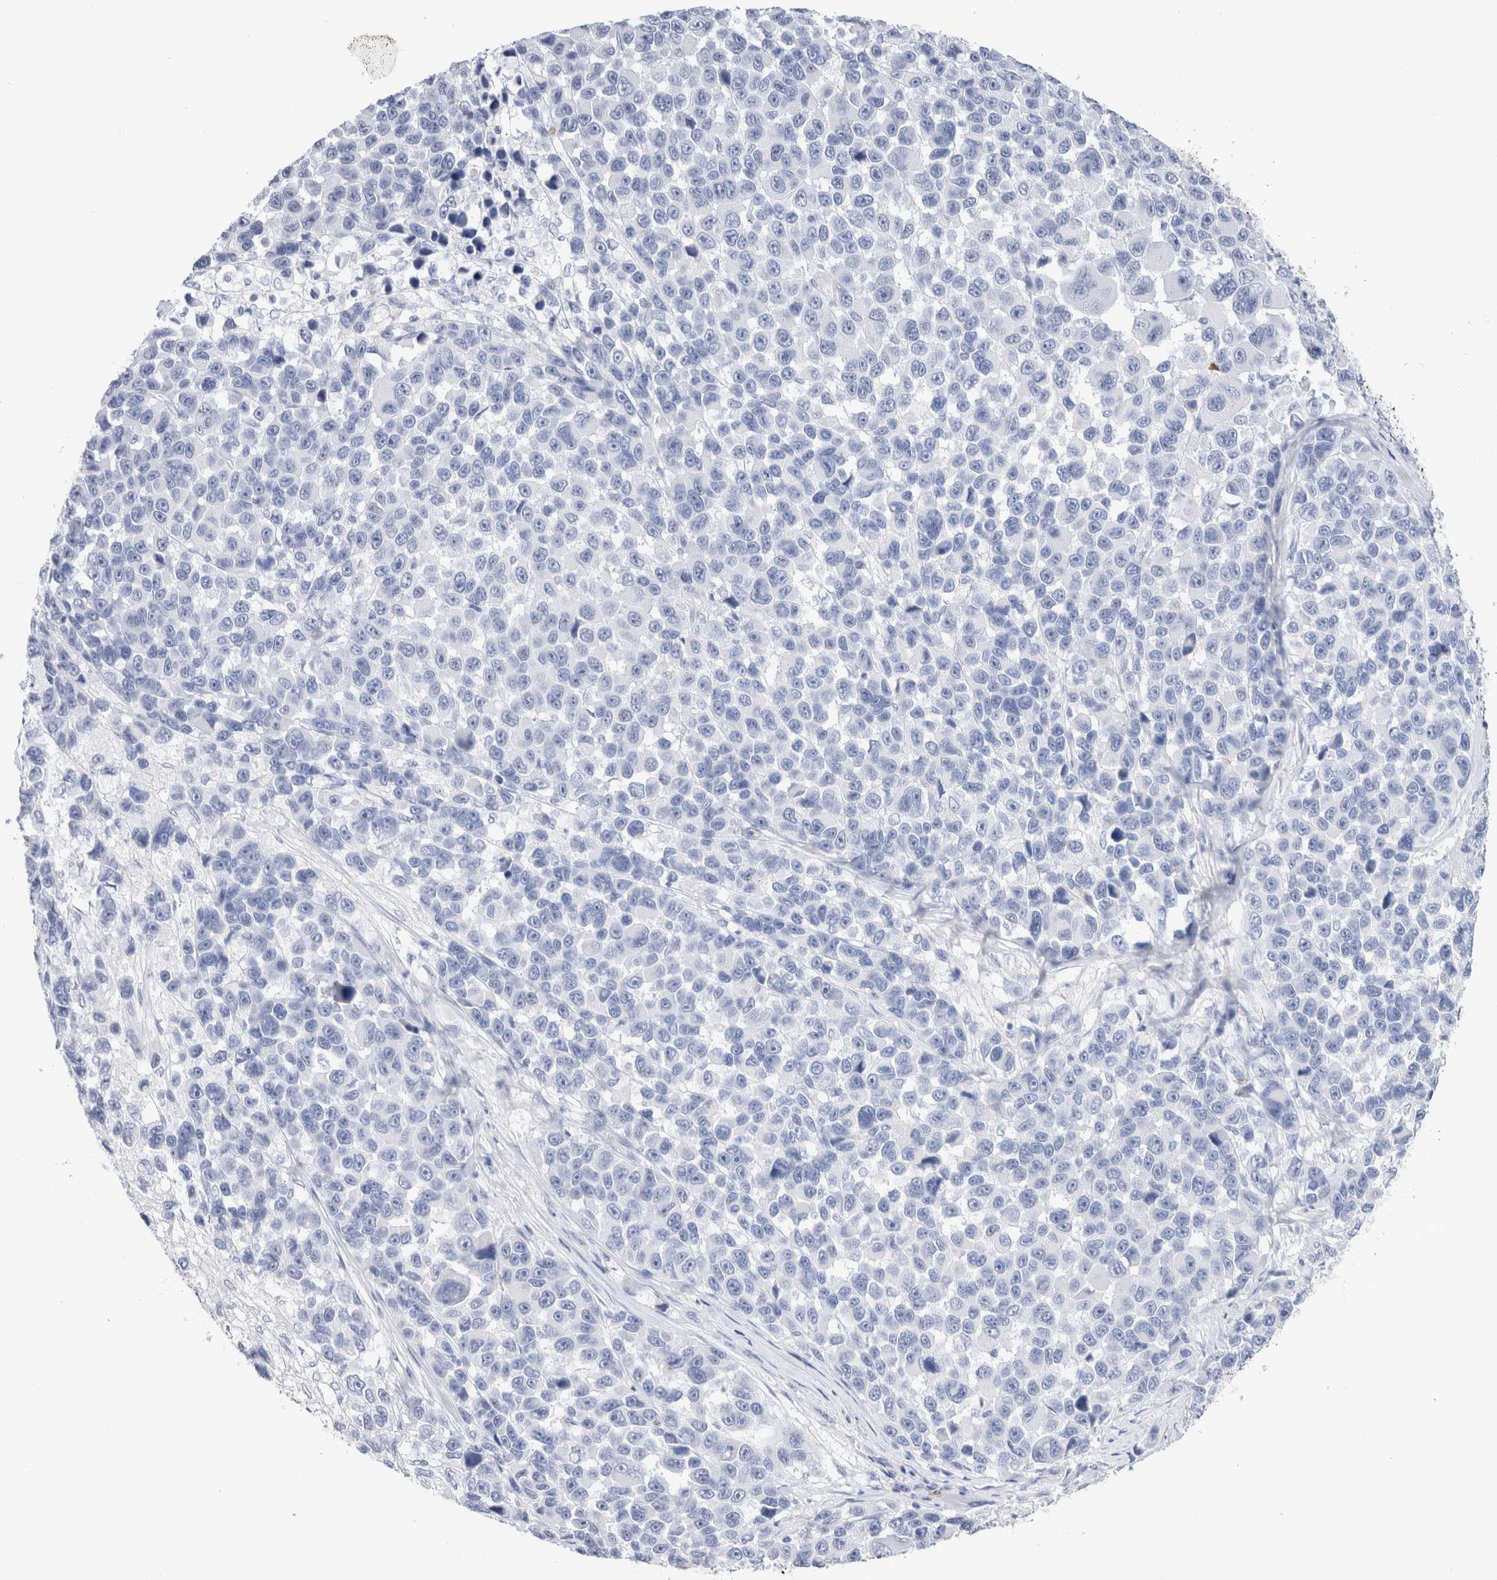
{"staining": {"intensity": "negative", "quantity": "none", "location": "none"}, "tissue": "melanoma", "cell_type": "Tumor cells", "image_type": "cancer", "snomed": [{"axis": "morphology", "description": "Malignant melanoma, NOS"}, {"axis": "topography", "description": "Skin"}], "caption": "This is a photomicrograph of immunohistochemistry staining of melanoma, which shows no positivity in tumor cells.", "gene": "SLC10A5", "patient": {"sex": "male", "age": 53}}